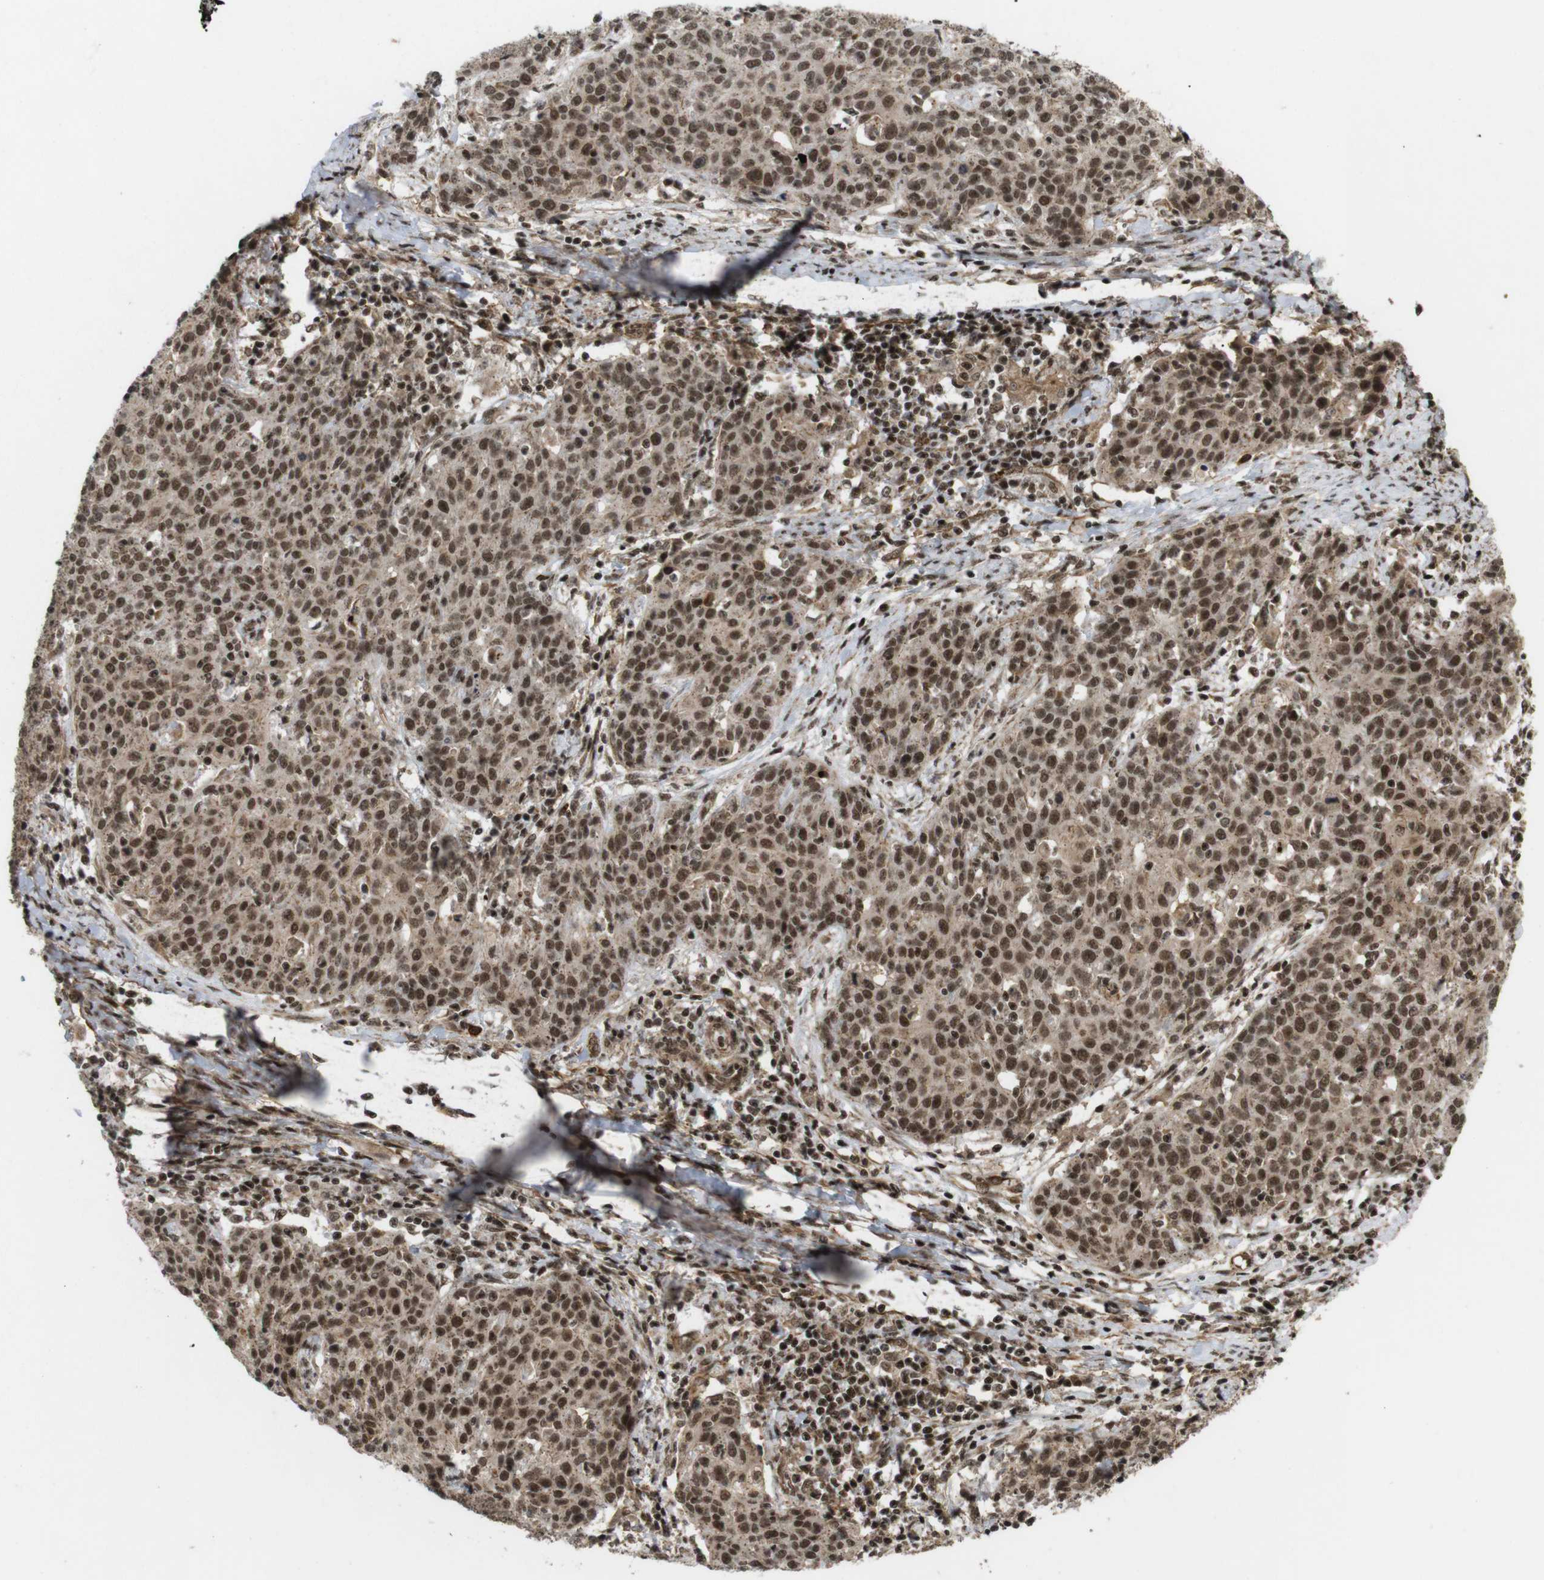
{"staining": {"intensity": "strong", "quantity": ">75%", "location": "cytoplasmic/membranous,nuclear"}, "tissue": "cervical cancer", "cell_type": "Tumor cells", "image_type": "cancer", "snomed": [{"axis": "morphology", "description": "Squamous cell carcinoma, NOS"}, {"axis": "topography", "description": "Cervix"}], "caption": "This photomicrograph displays immunohistochemistry staining of human cervical cancer (squamous cell carcinoma), with high strong cytoplasmic/membranous and nuclear expression in about >75% of tumor cells.", "gene": "SP2", "patient": {"sex": "female", "age": 38}}